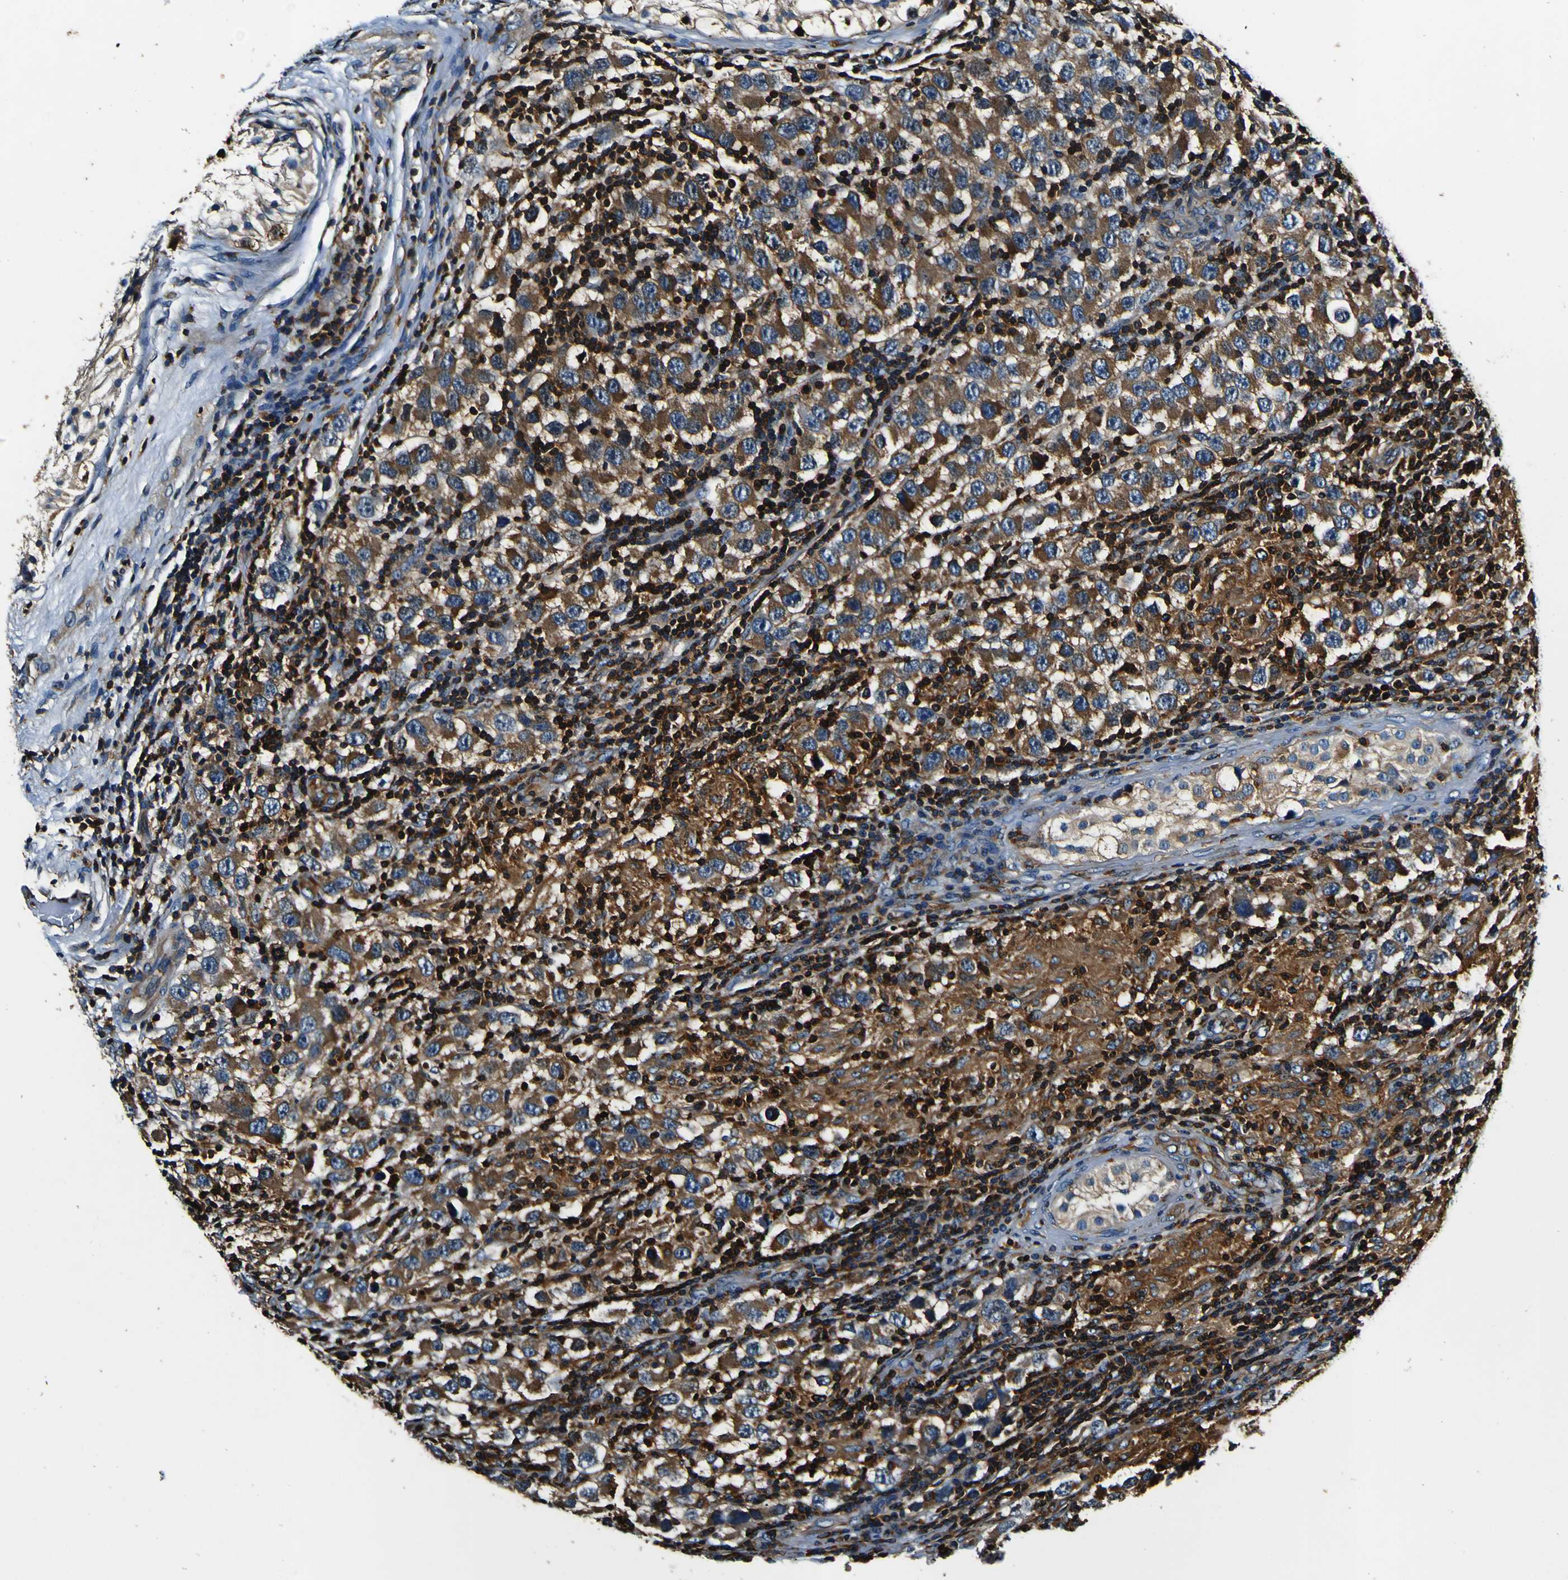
{"staining": {"intensity": "strong", "quantity": ">75%", "location": "cytoplasmic/membranous"}, "tissue": "testis cancer", "cell_type": "Tumor cells", "image_type": "cancer", "snomed": [{"axis": "morphology", "description": "Carcinoma, Embryonal, NOS"}, {"axis": "topography", "description": "Testis"}], "caption": "Immunohistochemistry (IHC) image of embryonal carcinoma (testis) stained for a protein (brown), which exhibits high levels of strong cytoplasmic/membranous expression in about >75% of tumor cells.", "gene": "RHOT2", "patient": {"sex": "male", "age": 21}}